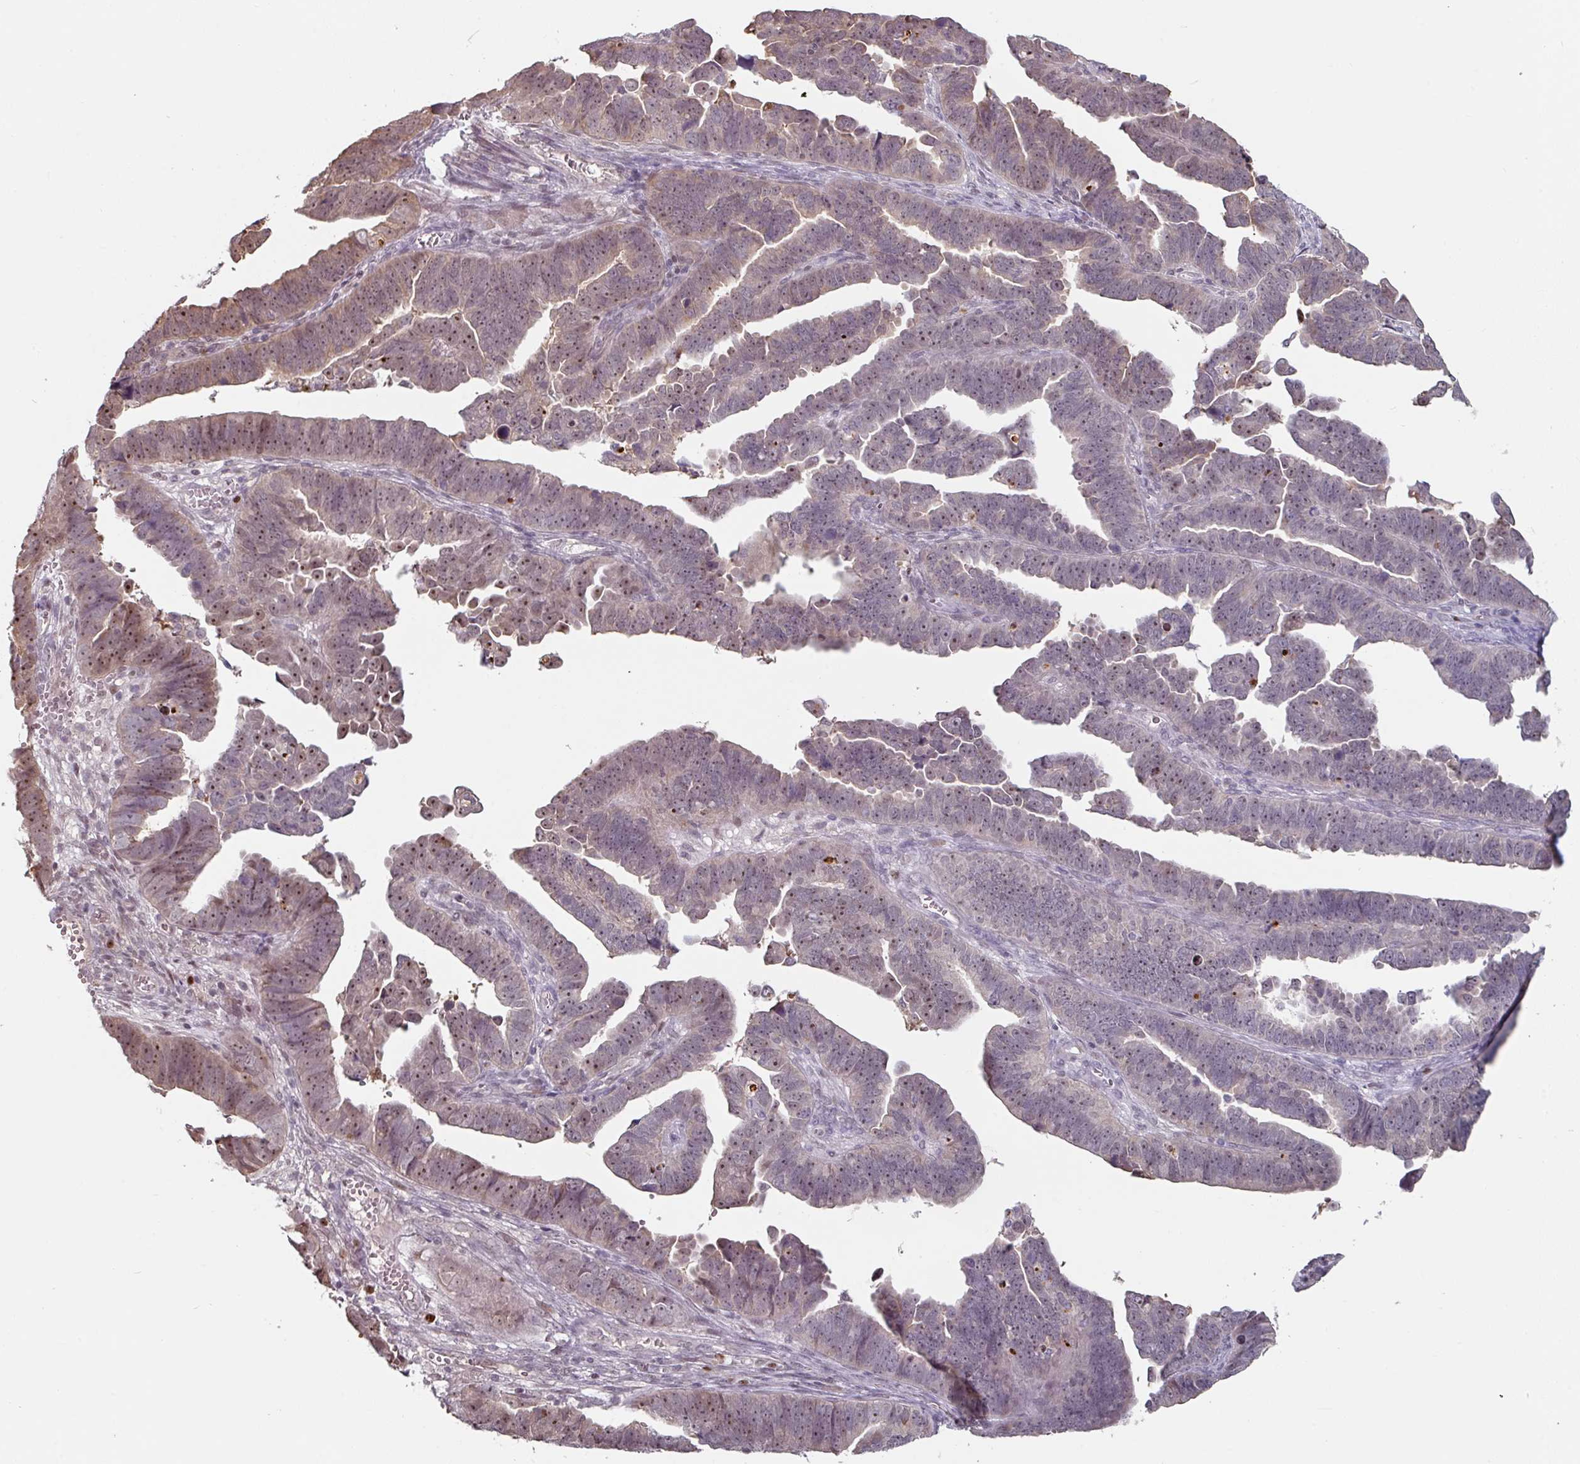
{"staining": {"intensity": "moderate", "quantity": "25%-75%", "location": "cytoplasmic/membranous,nuclear"}, "tissue": "endometrial cancer", "cell_type": "Tumor cells", "image_type": "cancer", "snomed": [{"axis": "morphology", "description": "Adenocarcinoma, NOS"}, {"axis": "topography", "description": "Endometrium"}], "caption": "An image of endometrial cancer (adenocarcinoma) stained for a protein exhibits moderate cytoplasmic/membranous and nuclear brown staining in tumor cells. The protein of interest is stained brown, and the nuclei are stained in blue (DAB (3,3'-diaminobenzidine) IHC with brightfield microscopy, high magnification).", "gene": "ZBTB6", "patient": {"sex": "female", "age": 75}}